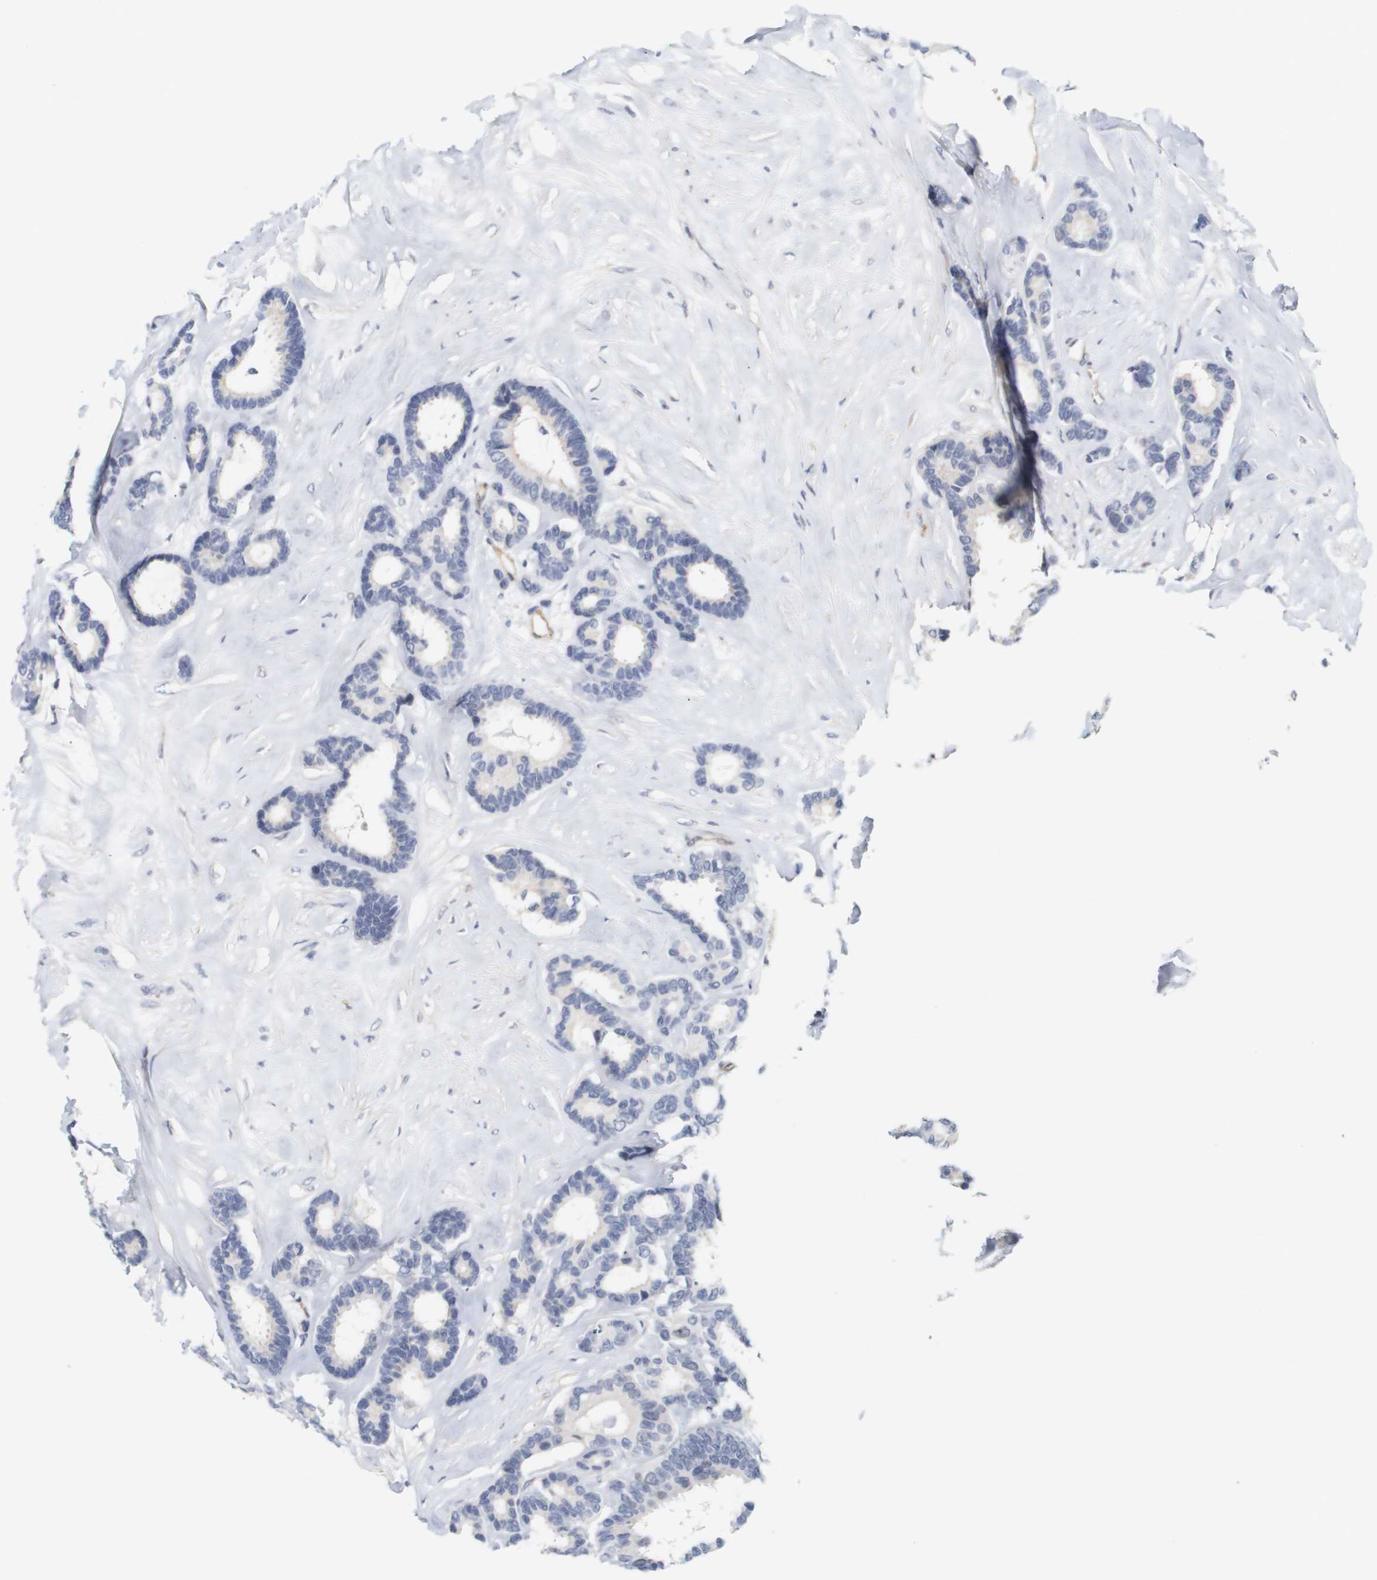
{"staining": {"intensity": "negative", "quantity": "none", "location": "none"}, "tissue": "breast cancer", "cell_type": "Tumor cells", "image_type": "cancer", "snomed": [{"axis": "morphology", "description": "Duct carcinoma"}, {"axis": "topography", "description": "Breast"}], "caption": "A photomicrograph of breast cancer (intraductal carcinoma) stained for a protein reveals no brown staining in tumor cells.", "gene": "CYB561", "patient": {"sex": "female", "age": 87}}